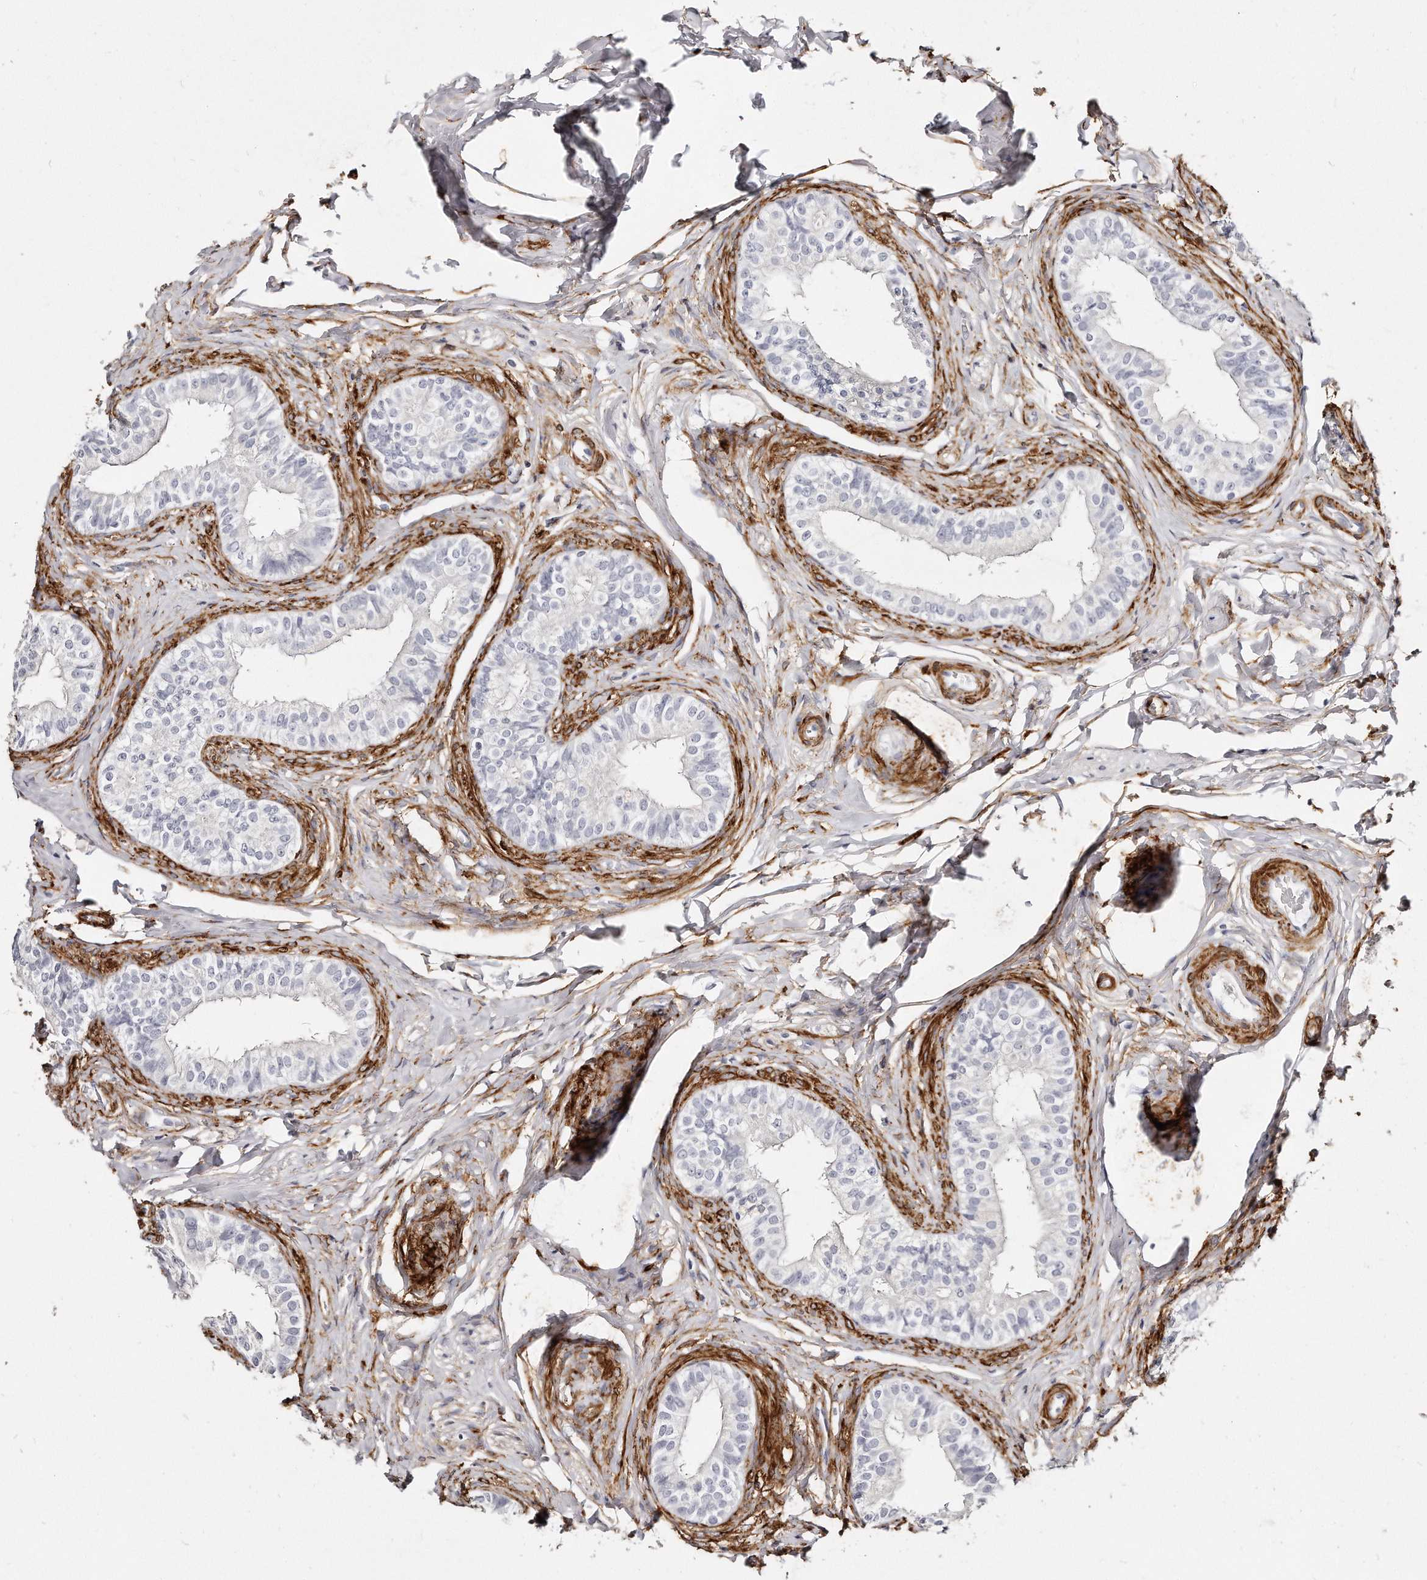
{"staining": {"intensity": "negative", "quantity": "none", "location": "none"}, "tissue": "epididymis", "cell_type": "Glandular cells", "image_type": "normal", "snomed": [{"axis": "morphology", "description": "Normal tissue, NOS"}, {"axis": "topography", "description": "Epididymis"}], "caption": "DAB (3,3'-diaminobenzidine) immunohistochemical staining of normal human epididymis demonstrates no significant expression in glandular cells.", "gene": "LMOD1", "patient": {"sex": "male", "age": 49}}